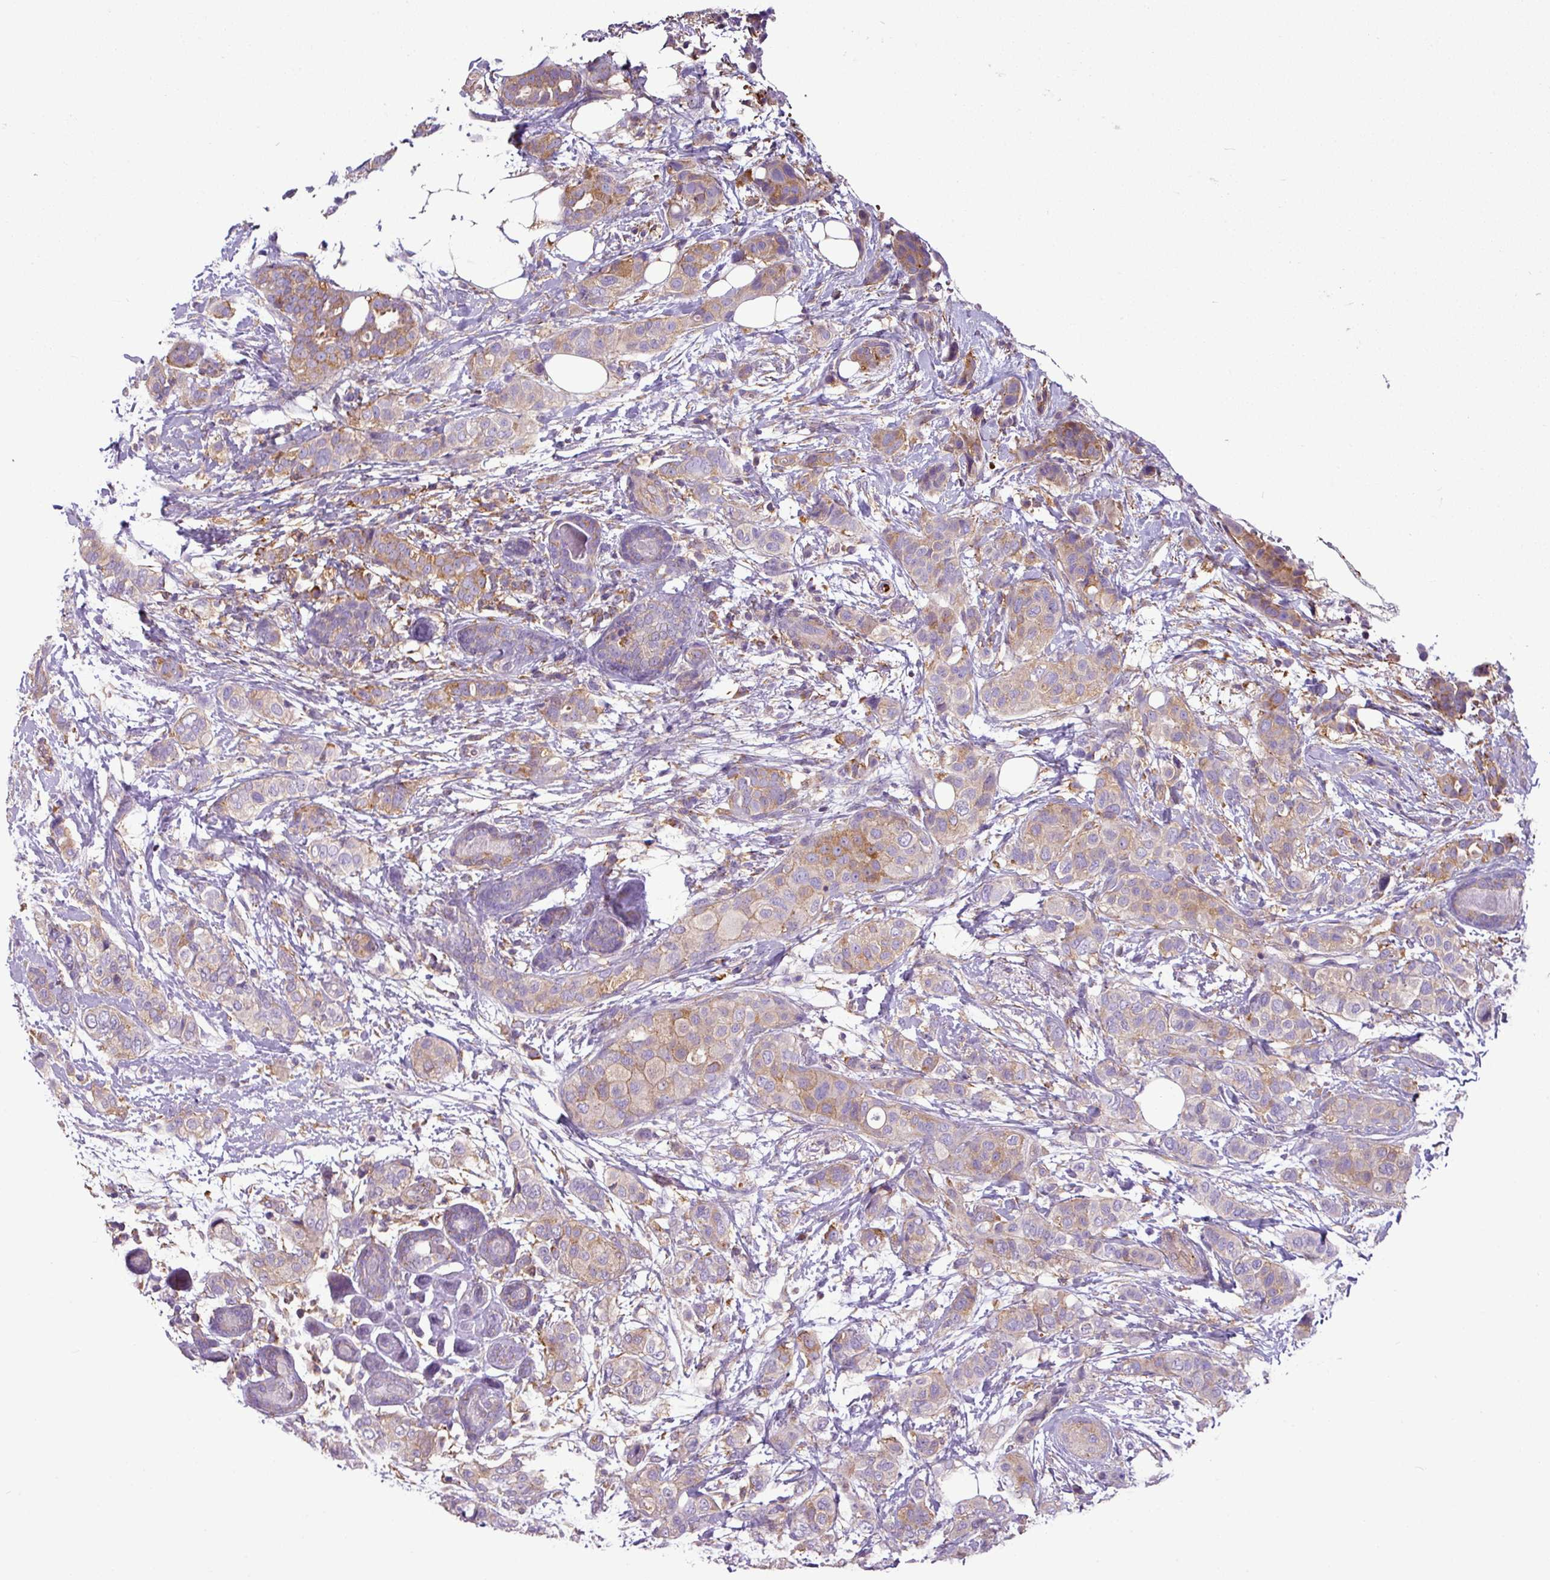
{"staining": {"intensity": "moderate", "quantity": "25%-75%", "location": "cytoplasmic/membranous"}, "tissue": "breast cancer", "cell_type": "Tumor cells", "image_type": "cancer", "snomed": [{"axis": "morphology", "description": "Lobular carcinoma"}, {"axis": "topography", "description": "Breast"}], "caption": "Protein expression analysis of breast cancer reveals moderate cytoplasmic/membranous positivity in approximately 25%-75% of tumor cells. (Brightfield microscopy of DAB IHC at high magnification).", "gene": "XNDC1N", "patient": {"sex": "female", "age": 51}}